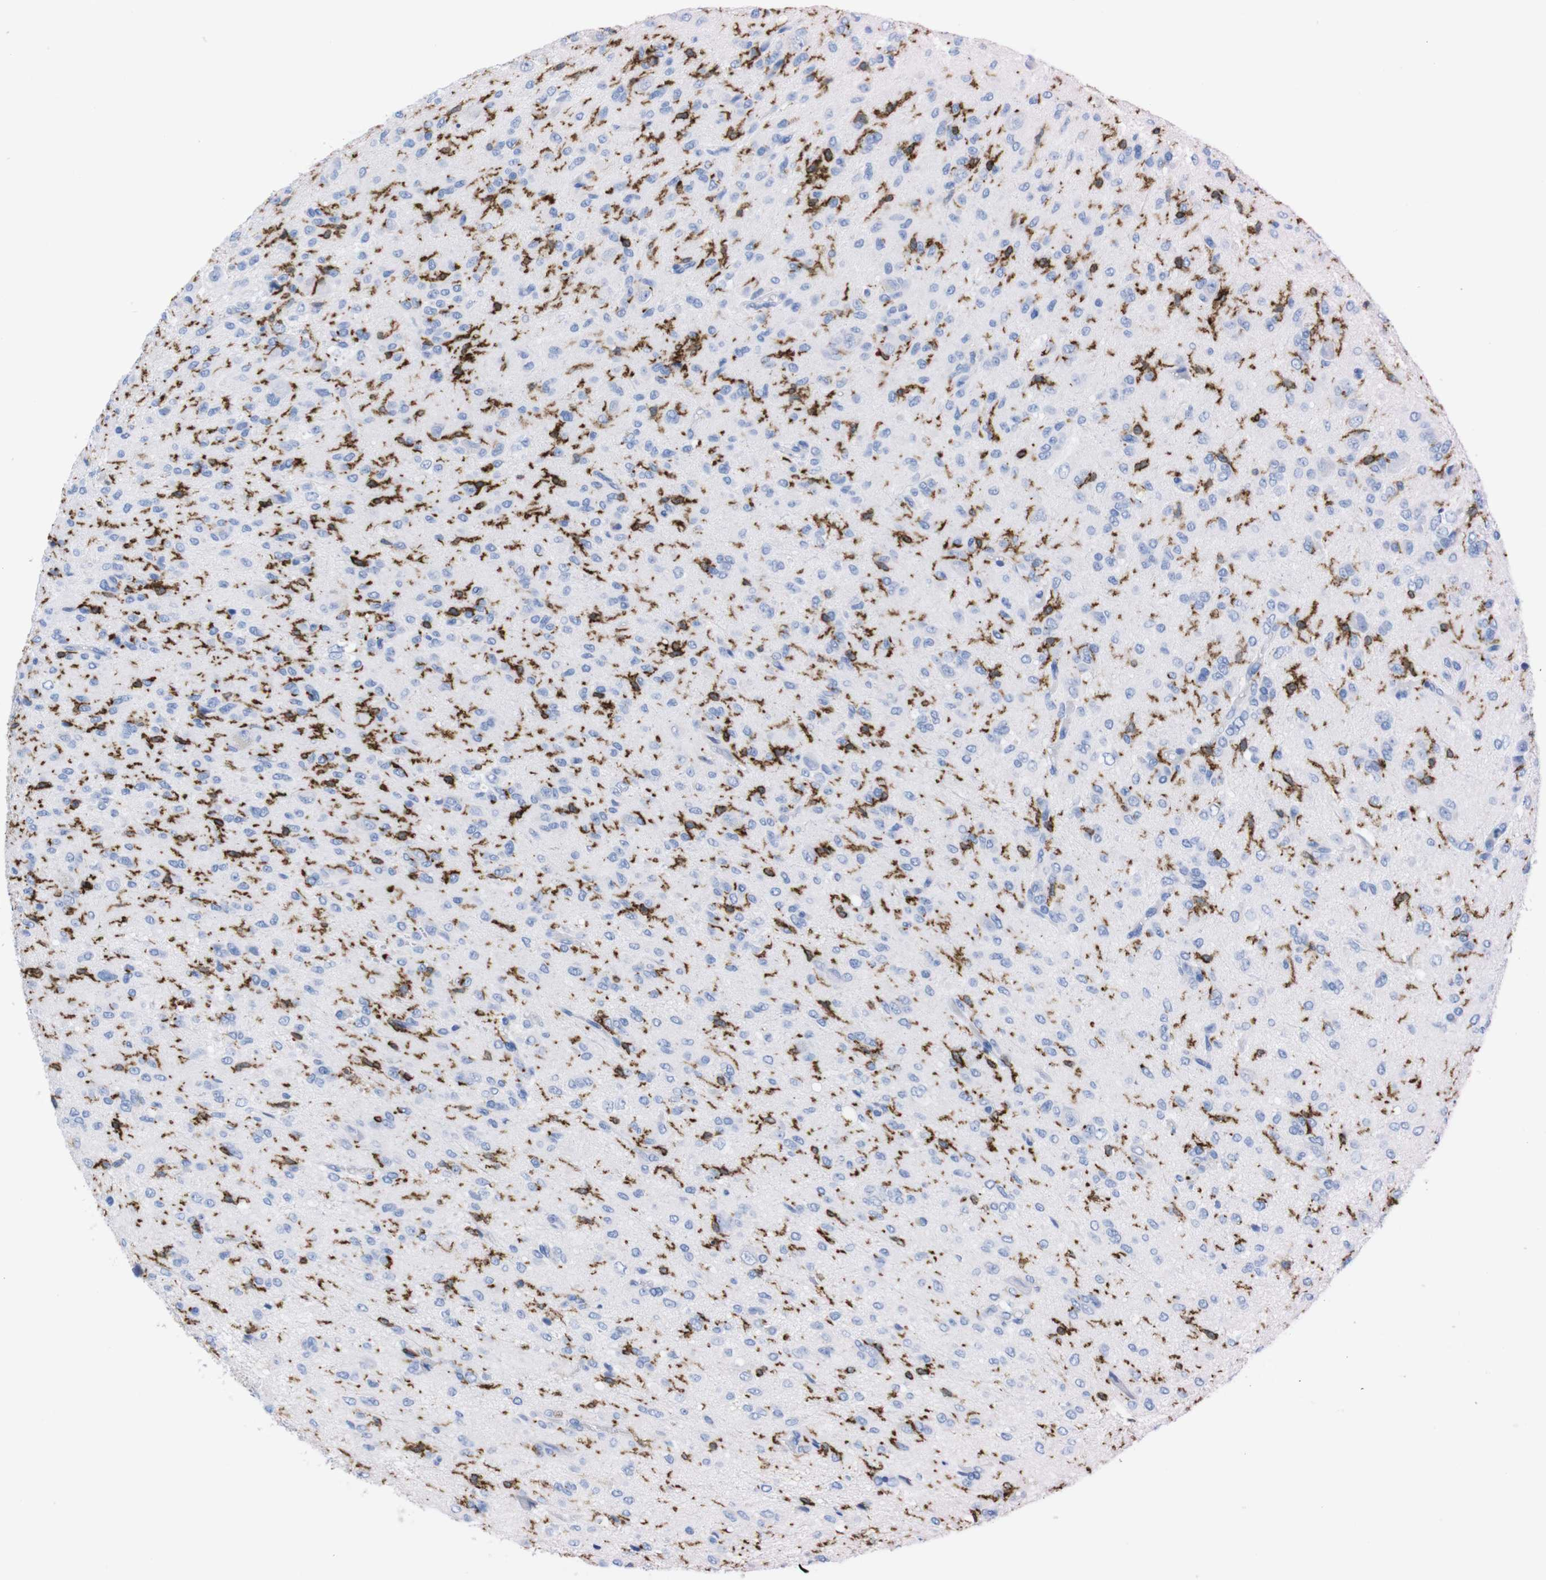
{"staining": {"intensity": "negative", "quantity": "none", "location": "none"}, "tissue": "glioma", "cell_type": "Tumor cells", "image_type": "cancer", "snomed": [{"axis": "morphology", "description": "Glioma, malignant, High grade"}, {"axis": "topography", "description": "Brain"}], "caption": "This is a photomicrograph of IHC staining of malignant glioma (high-grade), which shows no positivity in tumor cells.", "gene": "P2RY12", "patient": {"sex": "female", "age": 59}}